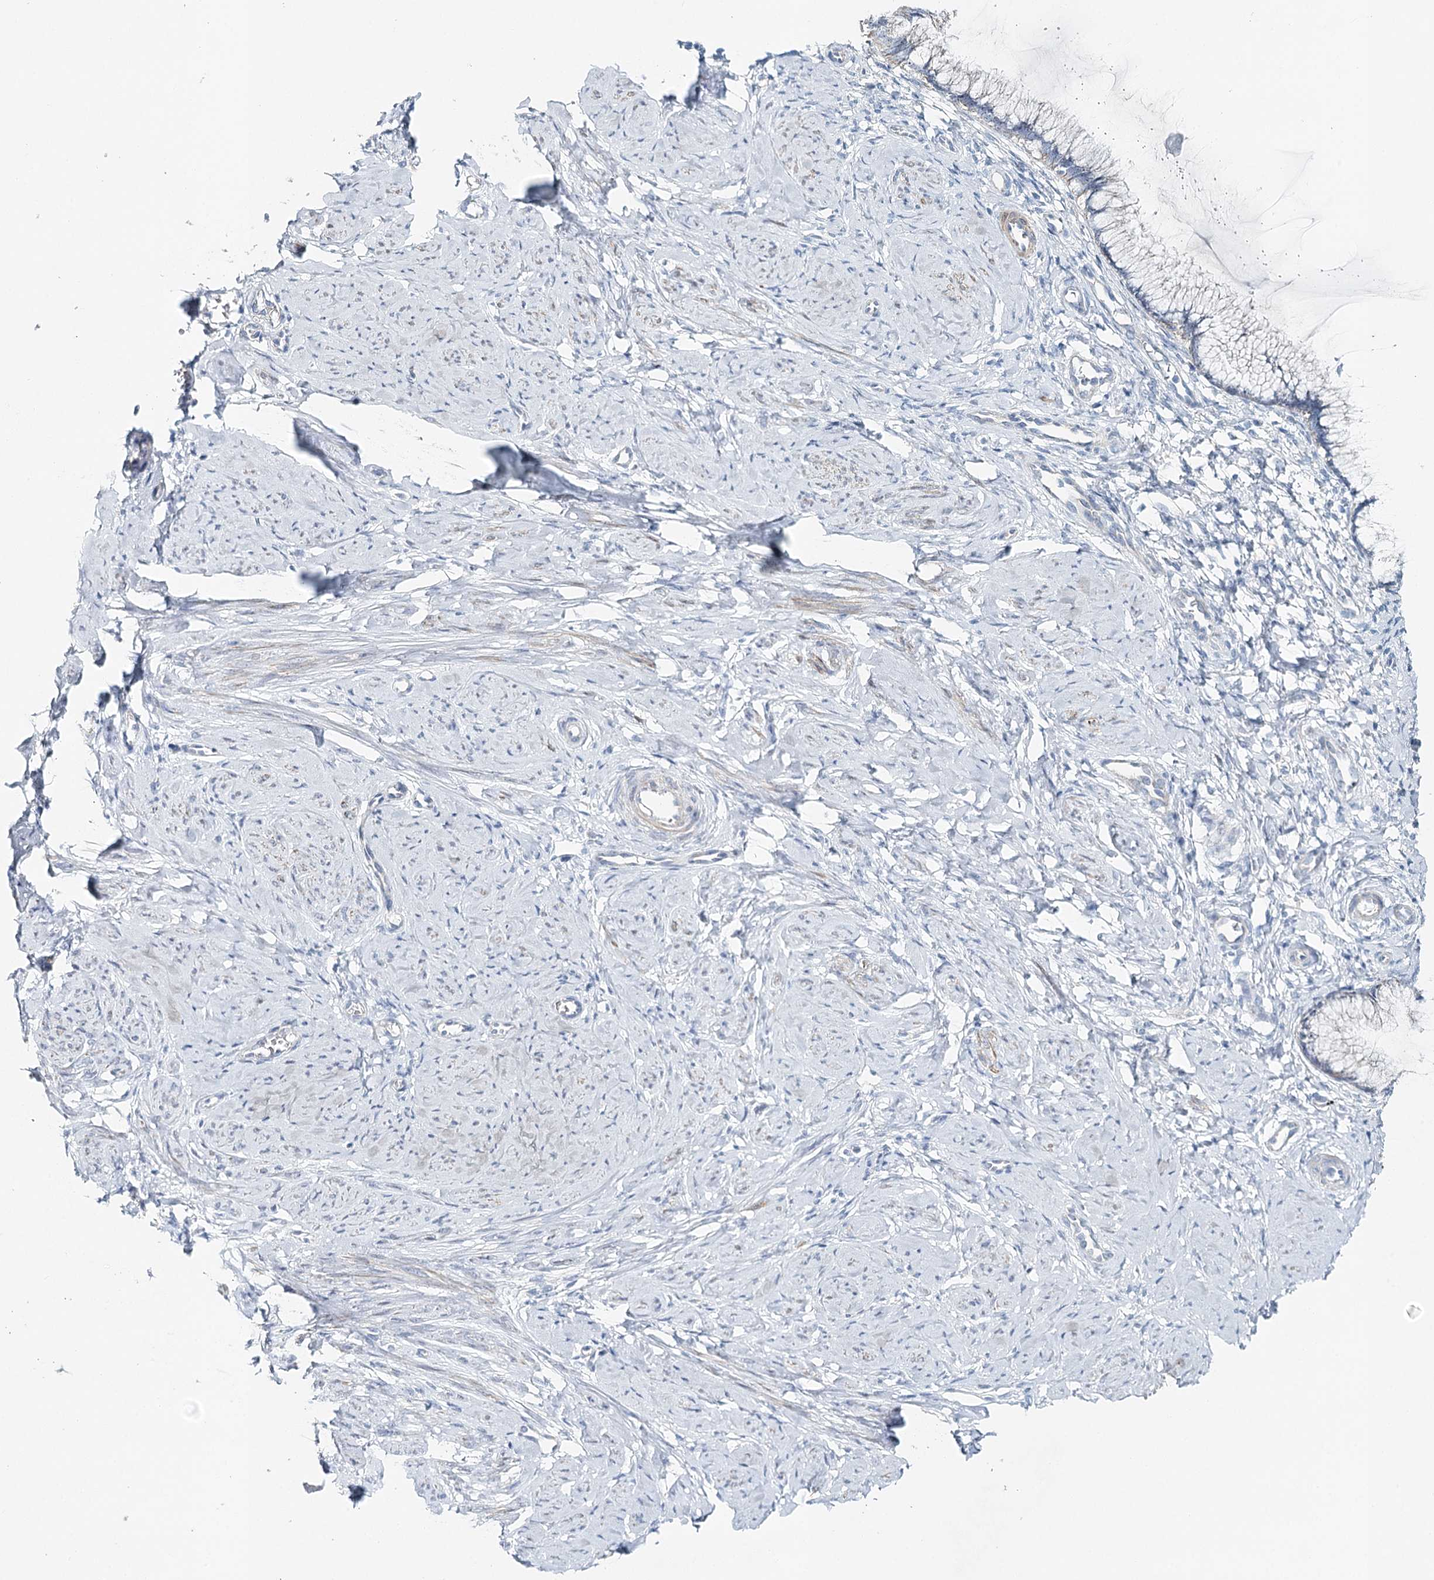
{"staining": {"intensity": "negative", "quantity": "none", "location": "none"}, "tissue": "cervix", "cell_type": "Glandular cells", "image_type": "normal", "snomed": [{"axis": "morphology", "description": "Normal tissue, NOS"}, {"axis": "morphology", "description": "Adenocarcinoma, NOS"}, {"axis": "topography", "description": "Cervix"}], "caption": "DAB (3,3'-diaminobenzidine) immunohistochemical staining of normal cervix demonstrates no significant positivity in glandular cells. (DAB IHC, high magnification).", "gene": "RBM43", "patient": {"sex": "female", "age": 29}}